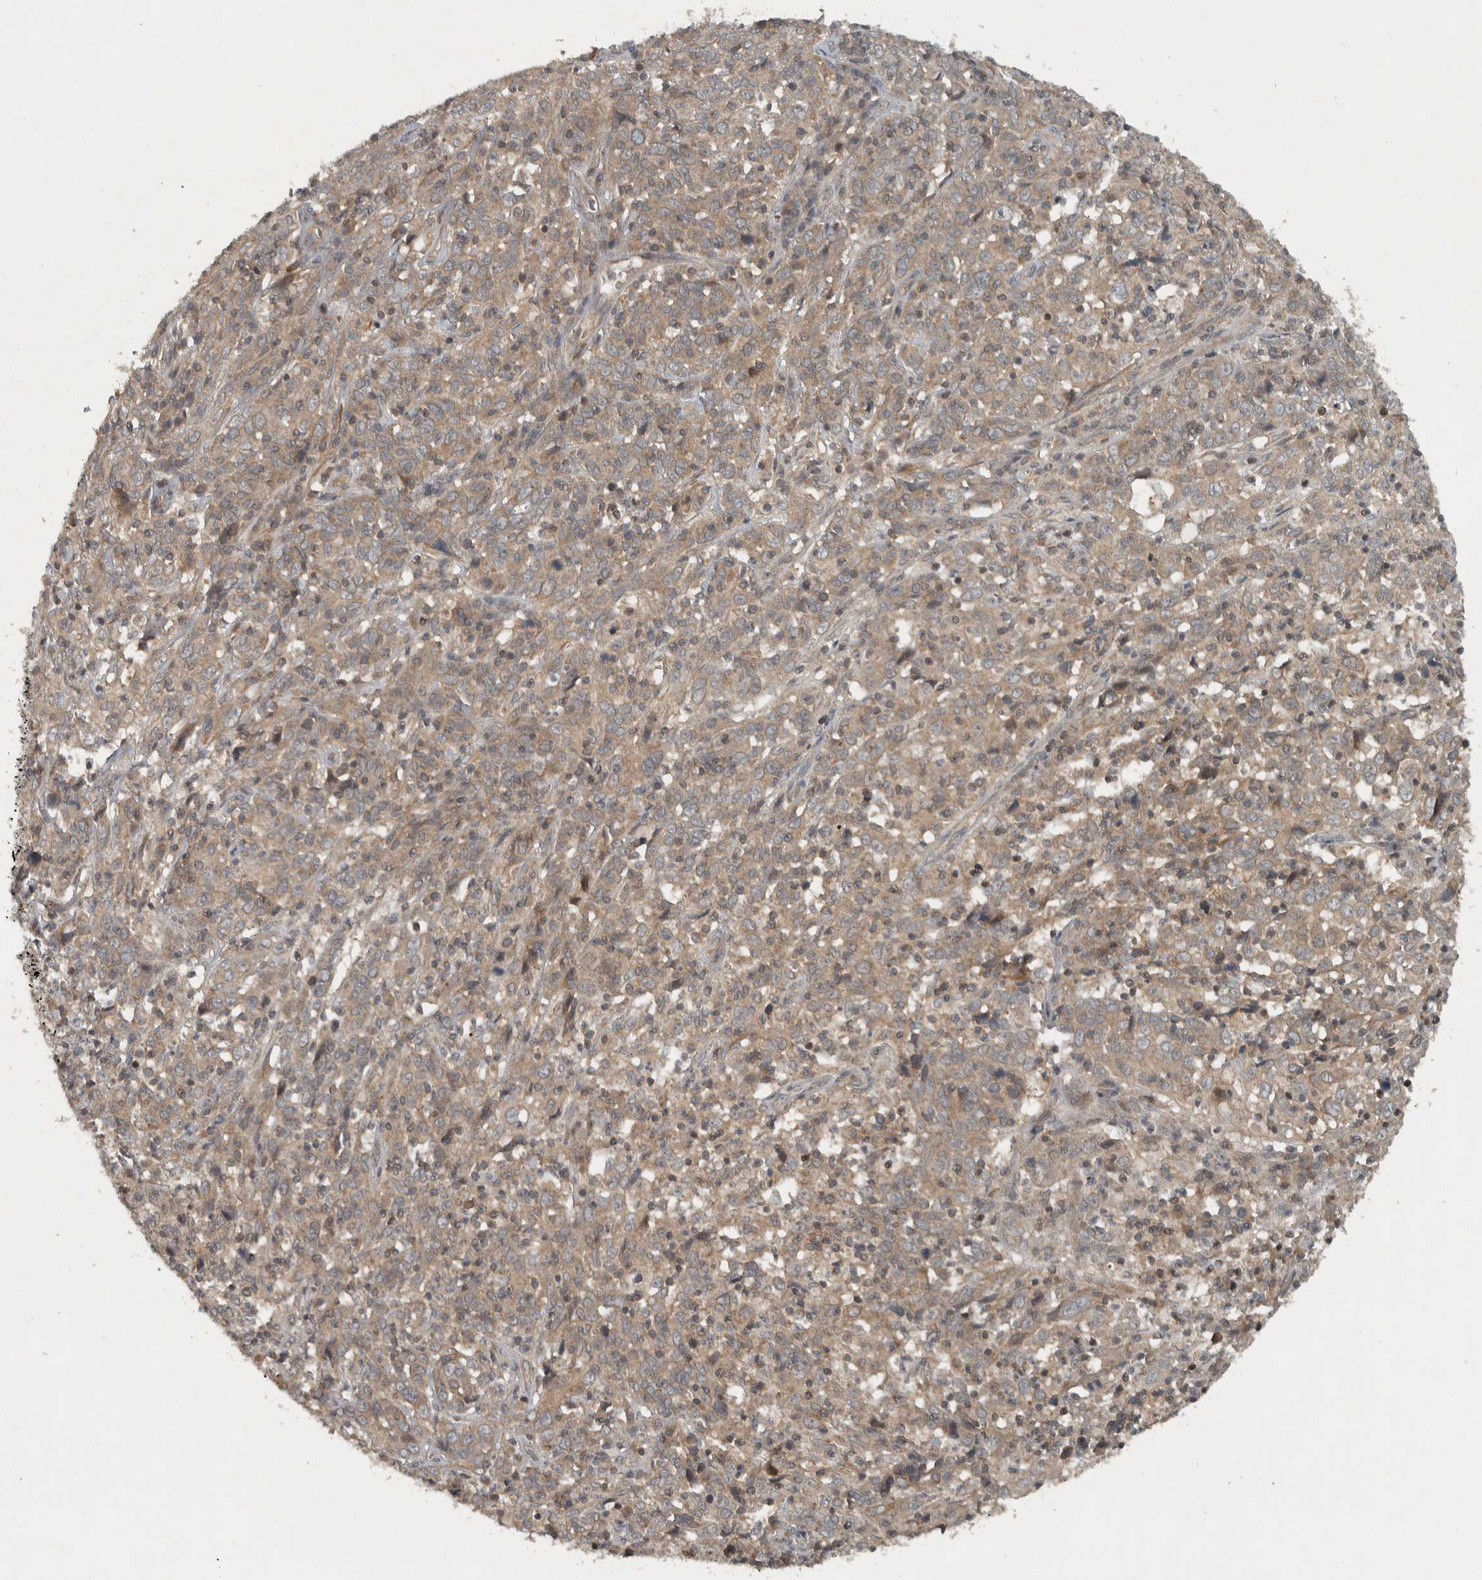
{"staining": {"intensity": "moderate", "quantity": ">75%", "location": "cytoplasmic/membranous"}, "tissue": "cervical cancer", "cell_type": "Tumor cells", "image_type": "cancer", "snomed": [{"axis": "morphology", "description": "Squamous cell carcinoma, NOS"}, {"axis": "topography", "description": "Cervix"}], "caption": "Squamous cell carcinoma (cervical) stained with DAB (3,3'-diaminobenzidine) immunohistochemistry (IHC) displays medium levels of moderate cytoplasmic/membranous staining in about >75% of tumor cells.", "gene": "KIFAP3", "patient": {"sex": "female", "age": 46}}